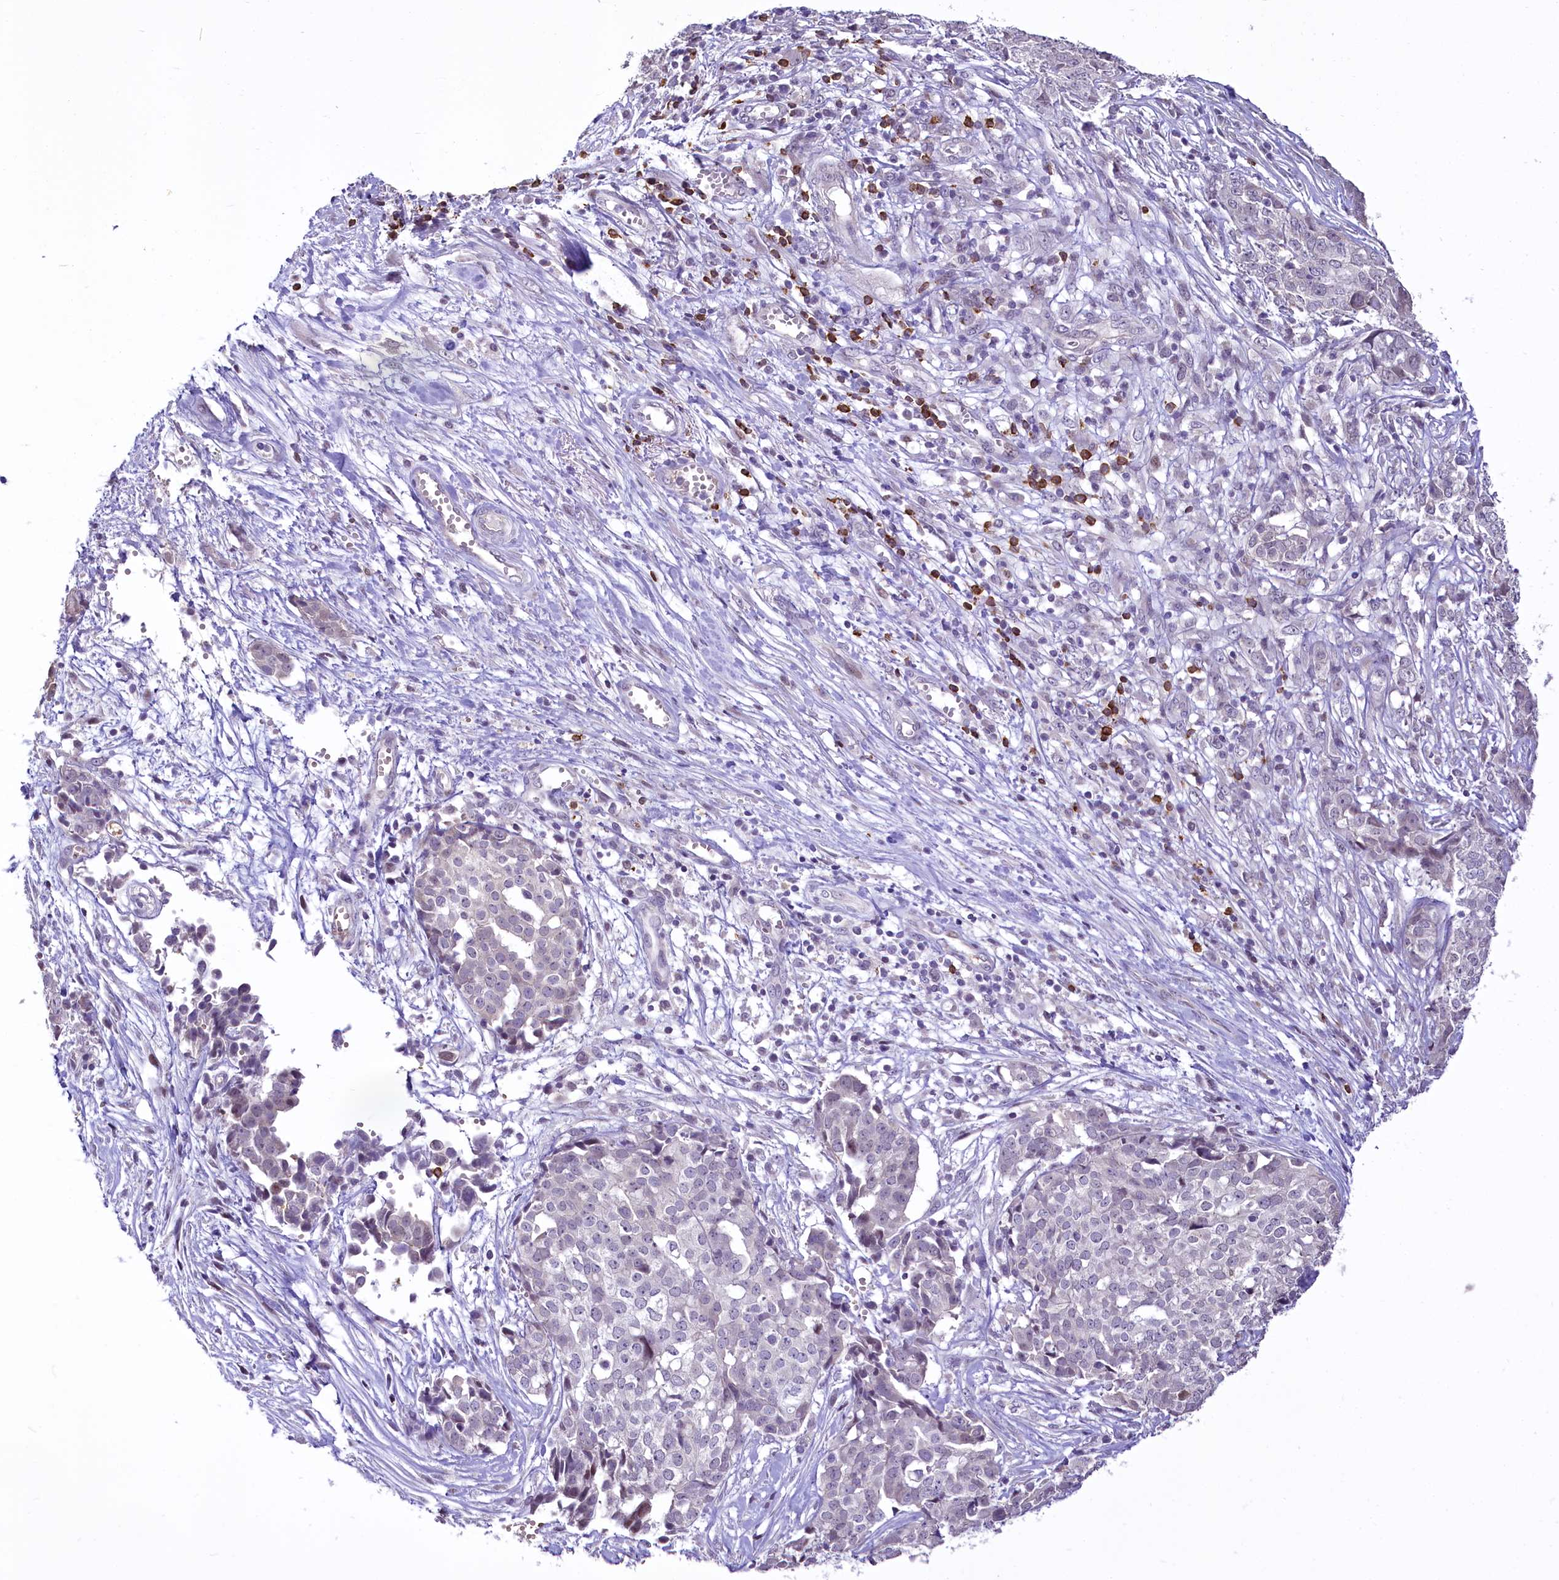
{"staining": {"intensity": "negative", "quantity": "none", "location": "none"}, "tissue": "ovarian cancer", "cell_type": "Tumor cells", "image_type": "cancer", "snomed": [{"axis": "morphology", "description": "Cystadenocarcinoma, serous, NOS"}, {"axis": "topography", "description": "Soft tissue"}, {"axis": "topography", "description": "Ovary"}], "caption": "High power microscopy photomicrograph of an IHC micrograph of serous cystadenocarcinoma (ovarian), revealing no significant staining in tumor cells.", "gene": "BANK1", "patient": {"sex": "female", "age": 57}}